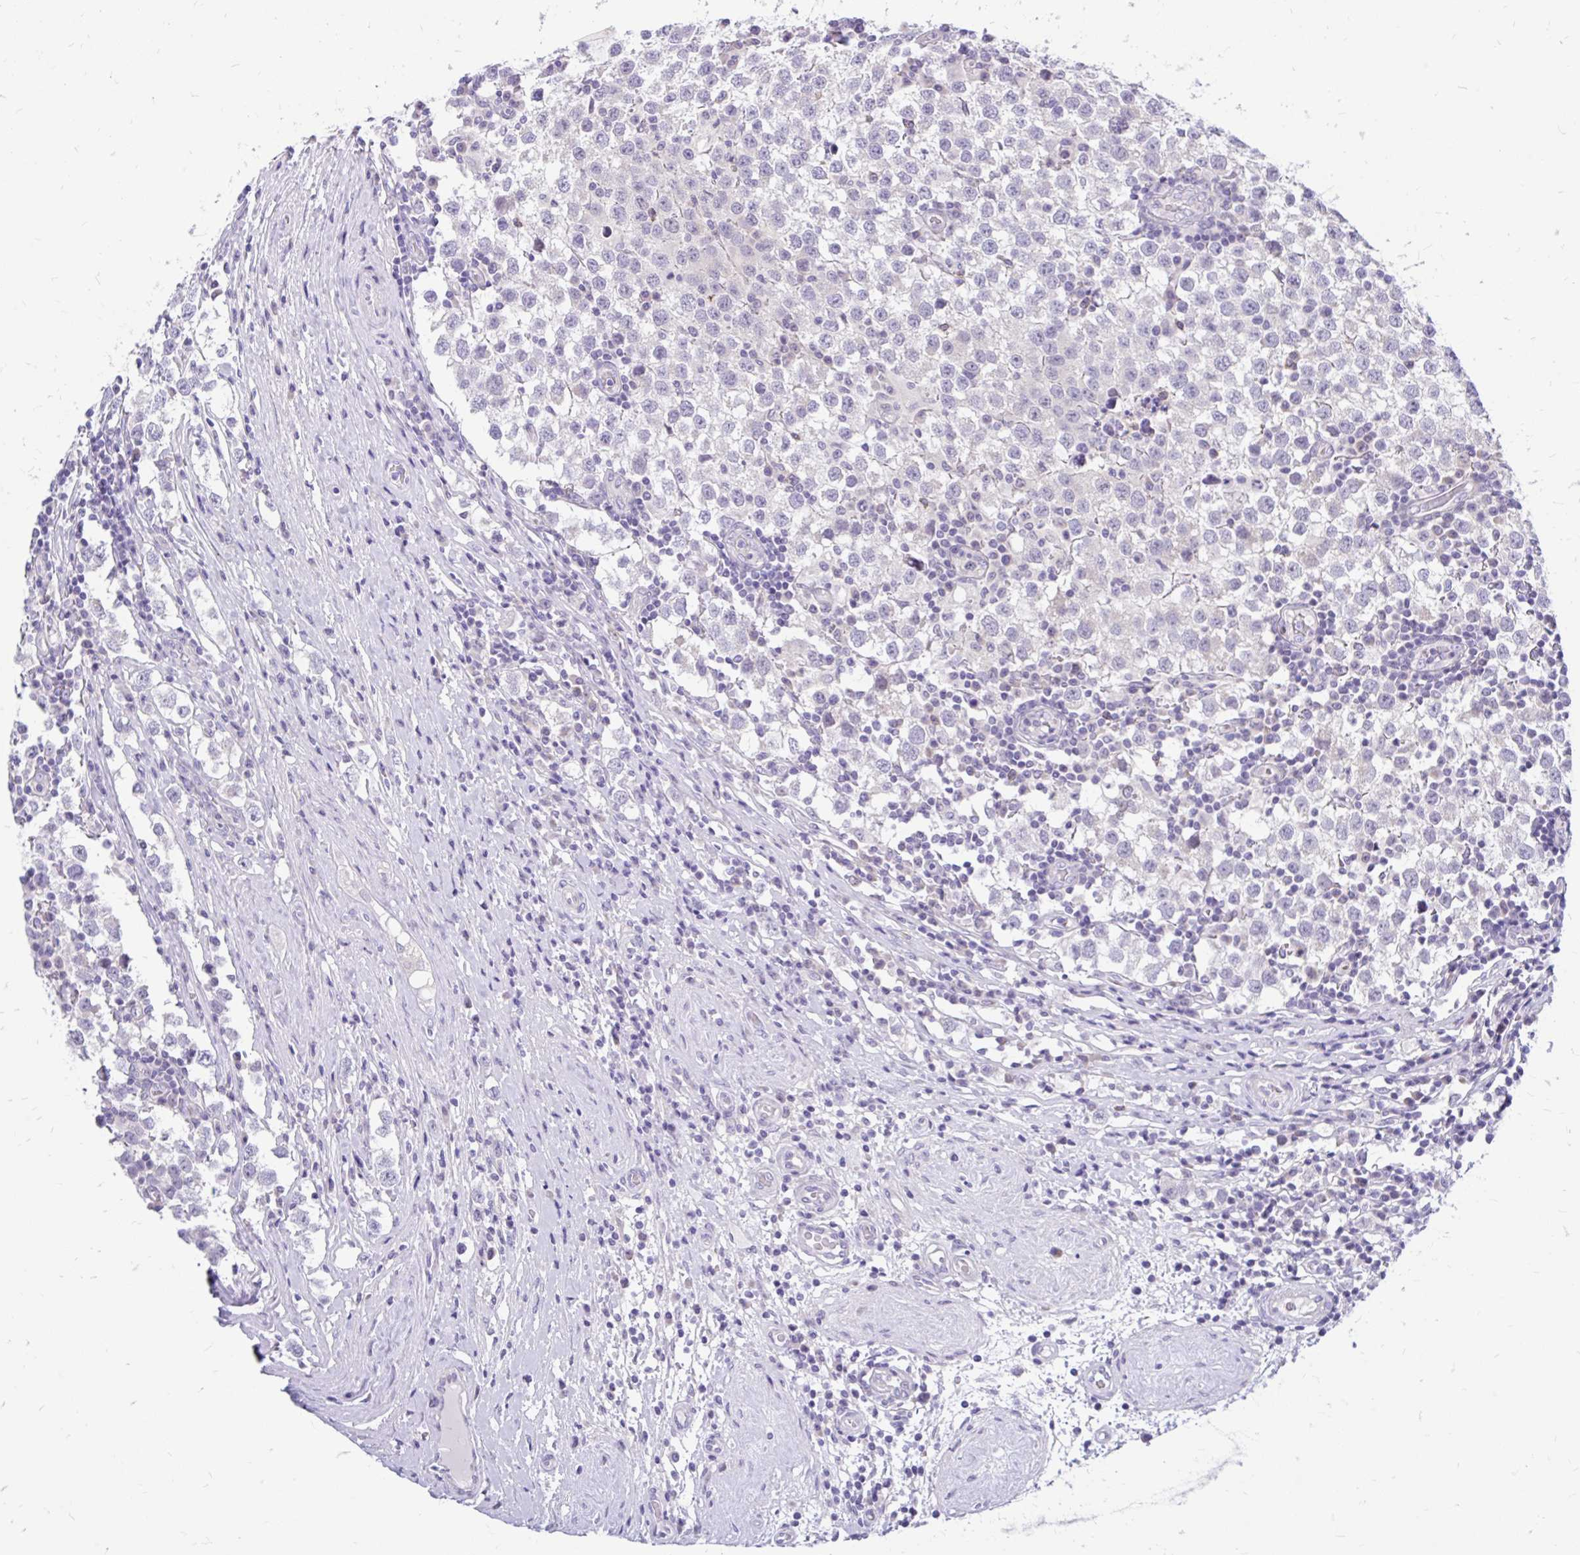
{"staining": {"intensity": "negative", "quantity": "none", "location": "none"}, "tissue": "testis cancer", "cell_type": "Tumor cells", "image_type": "cancer", "snomed": [{"axis": "morphology", "description": "Seminoma, NOS"}, {"axis": "topography", "description": "Testis"}], "caption": "Human testis cancer (seminoma) stained for a protein using immunohistochemistry (IHC) exhibits no positivity in tumor cells.", "gene": "MAP1LC3A", "patient": {"sex": "male", "age": 34}}